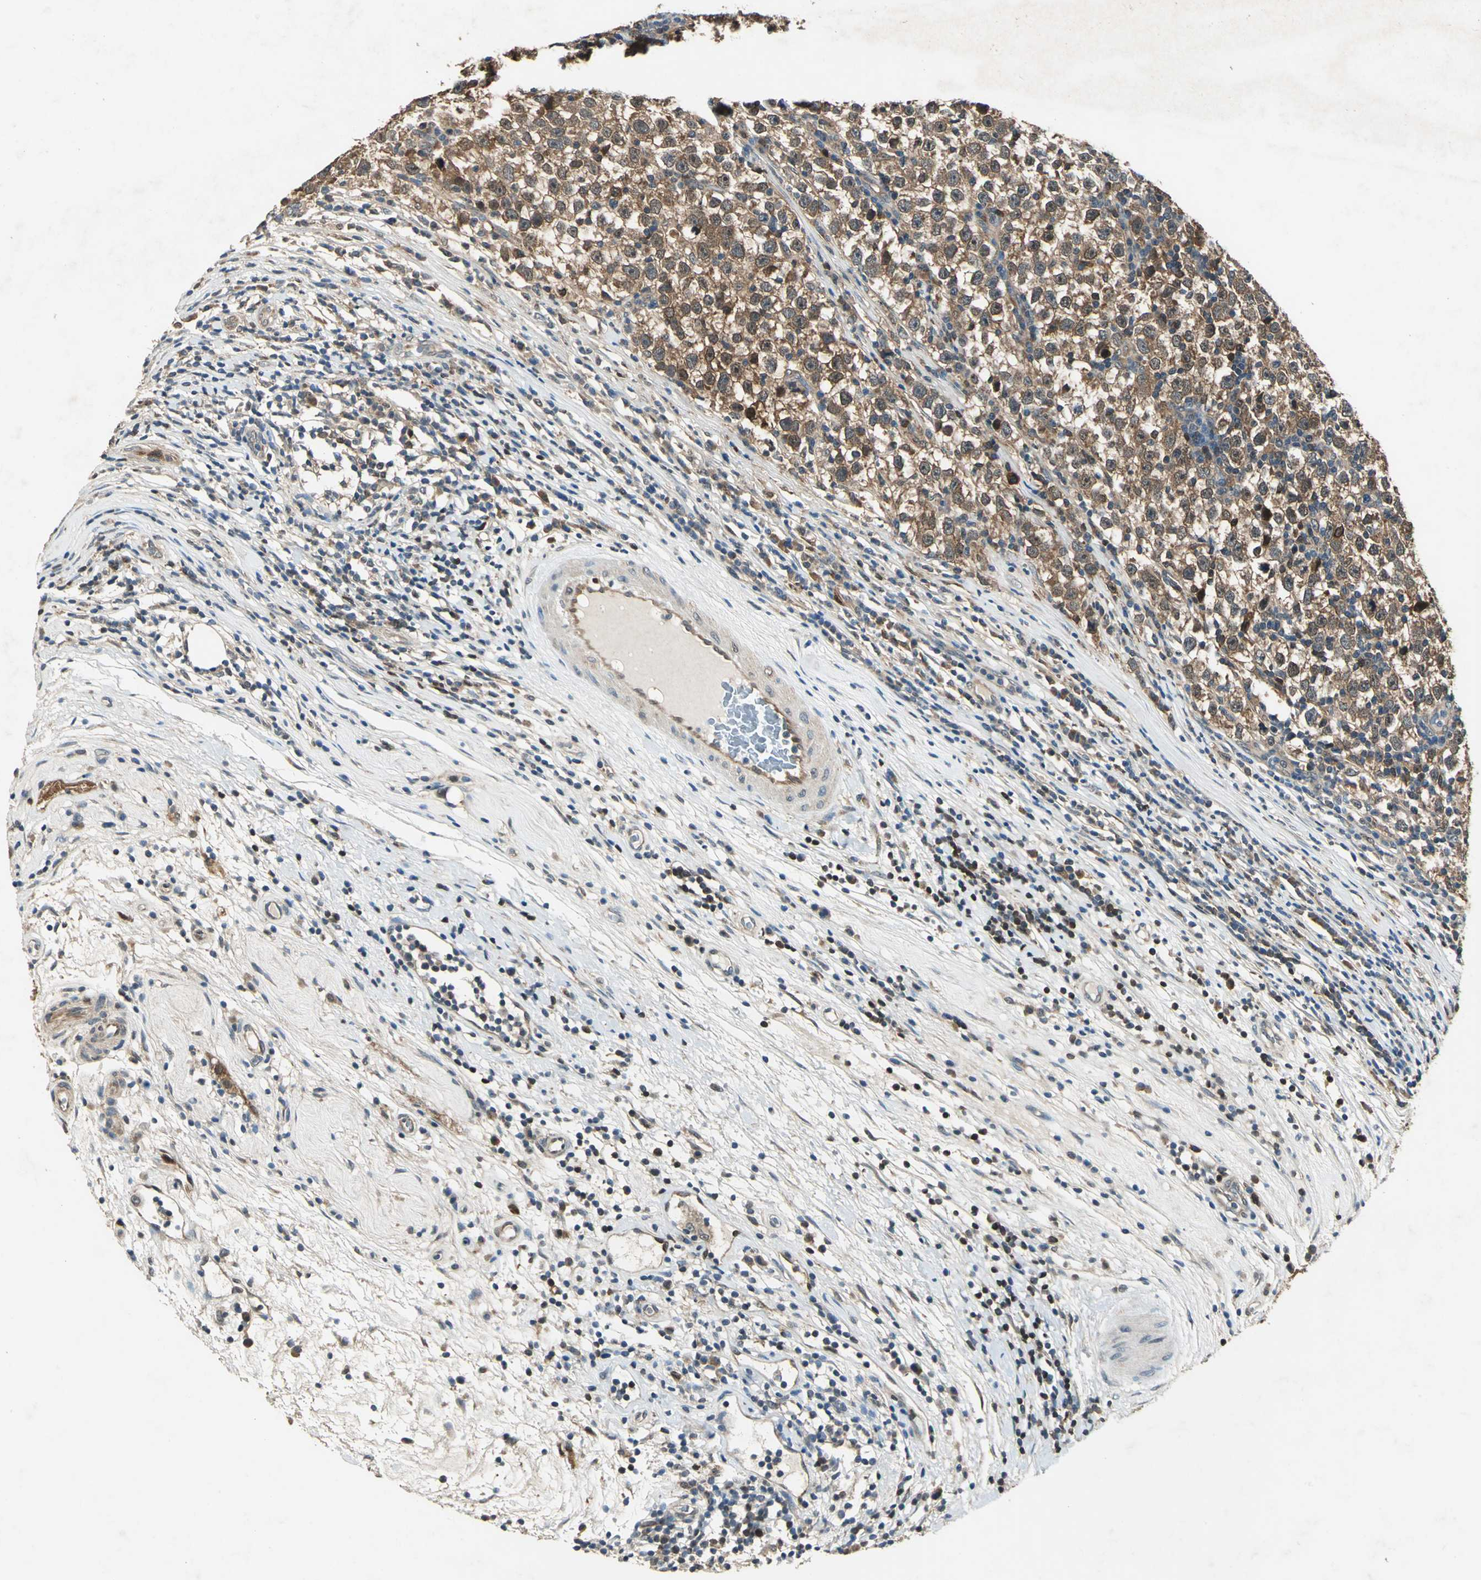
{"staining": {"intensity": "moderate", "quantity": ">75%", "location": "cytoplasmic/membranous"}, "tissue": "testis cancer", "cell_type": "Tumor cells", "image_type": "cancer", "snomed": [{"axis": "morphology", "description": "Seminoma, NOS"}, {"axis": "topography", "description": "Testis"}], "caption": "IHC of human testis cancer exhibits medium levels of moderate cytoplasmic/membranous positivity in about >75% of tumor cells. Using DAB (3,3'-diaminobenzidine) (brown) and hematoxylin (blue) stains, captured at high magnification using brightfield microscopy.", "gene": "RRM2B", "patient": {"sex": "male", "age": 43}}